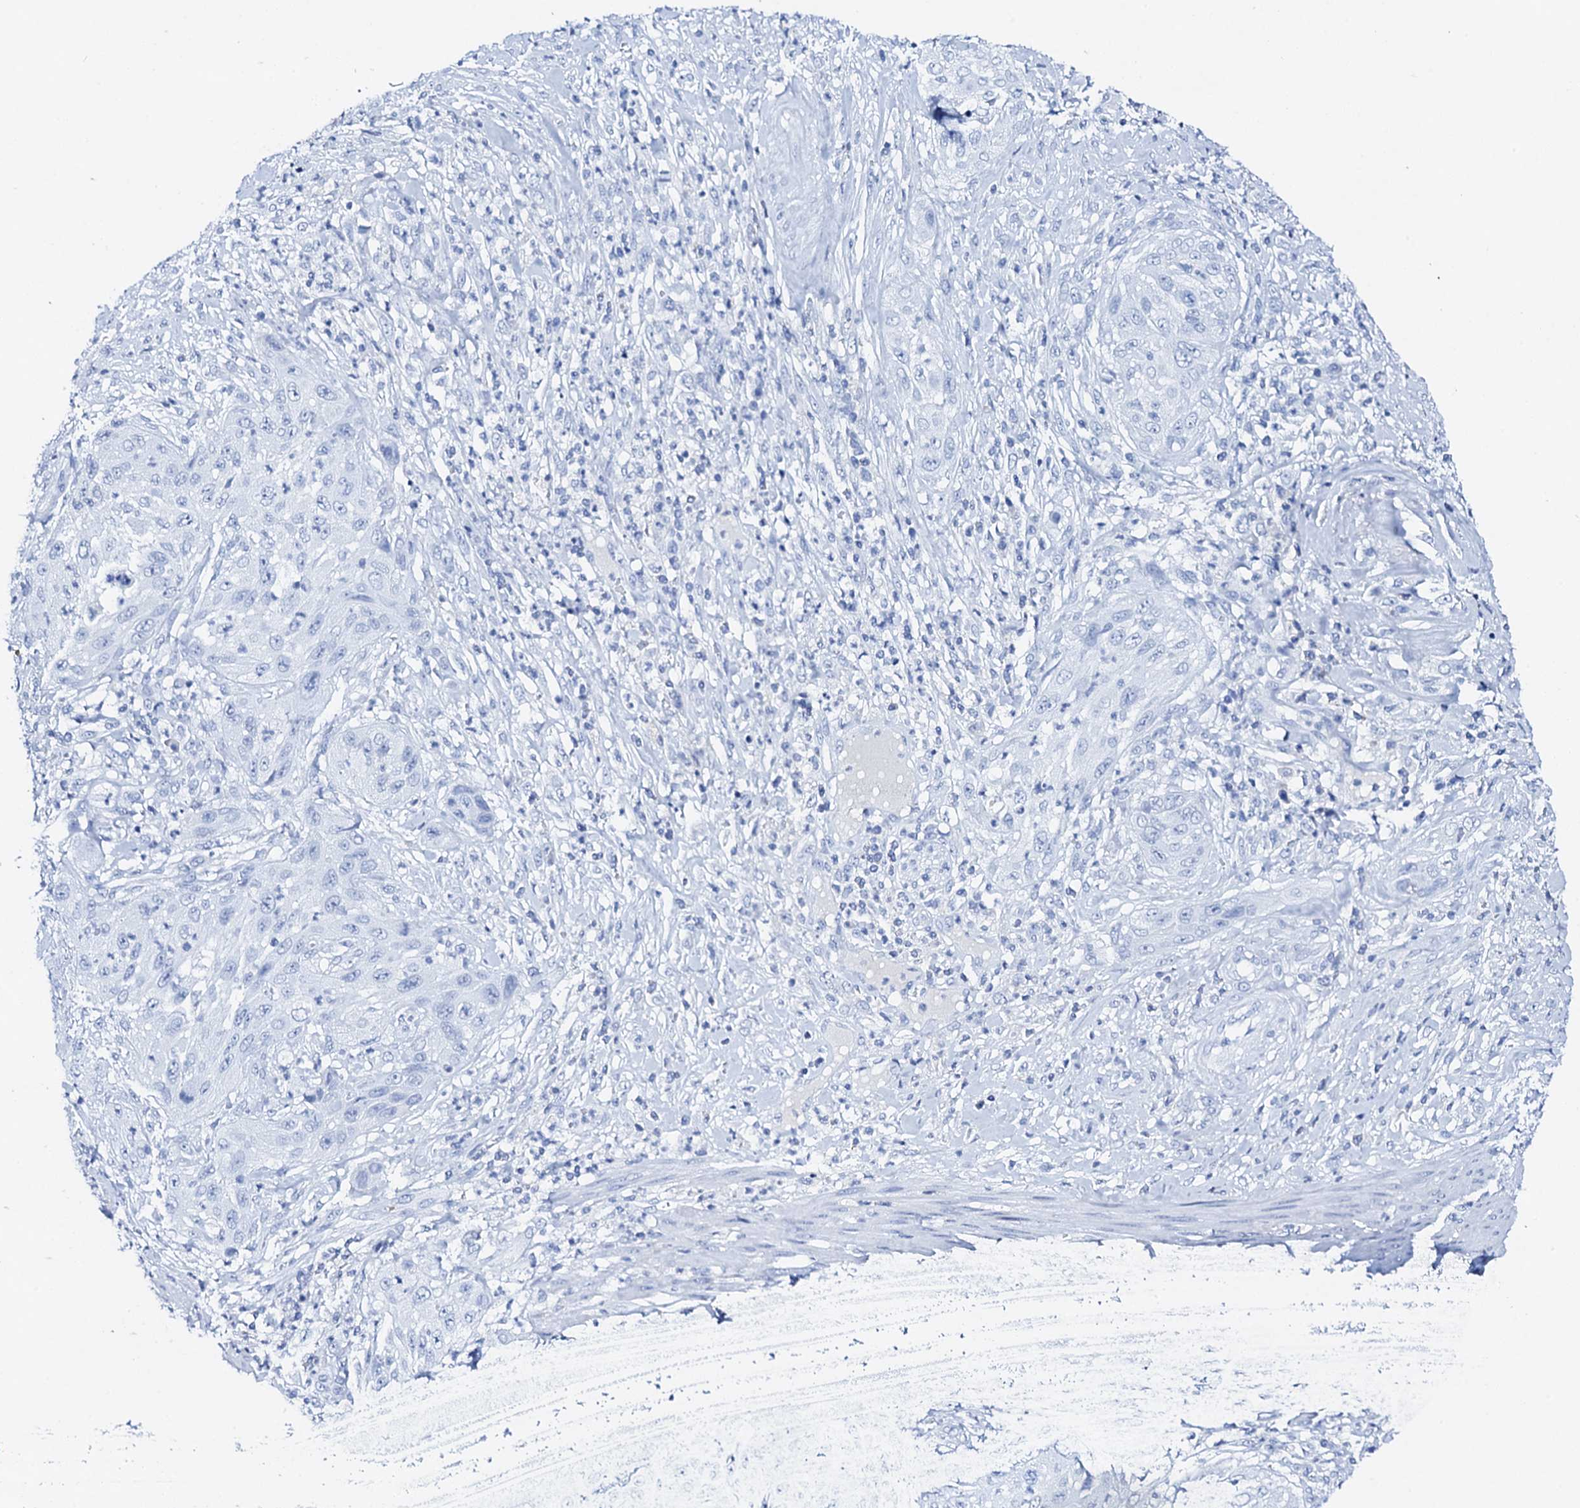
{"staining": {"intensity": "negative", "quantity": "none", "location": "none"}, "tissue": "cervical cancer", "cell_type": "Tumor cells", "image_type": "cancer", "snomed": [{"axis": "morphology", "description": "Squamous cell carcinoma, NOS"}, {"axis": "topography", "description": "Cervix"}], "caption": "The image shows no staining of tumor cells in cervical cancer.", "gene": "FBXL16", "patient": {"sex": "female", "age": 42}}